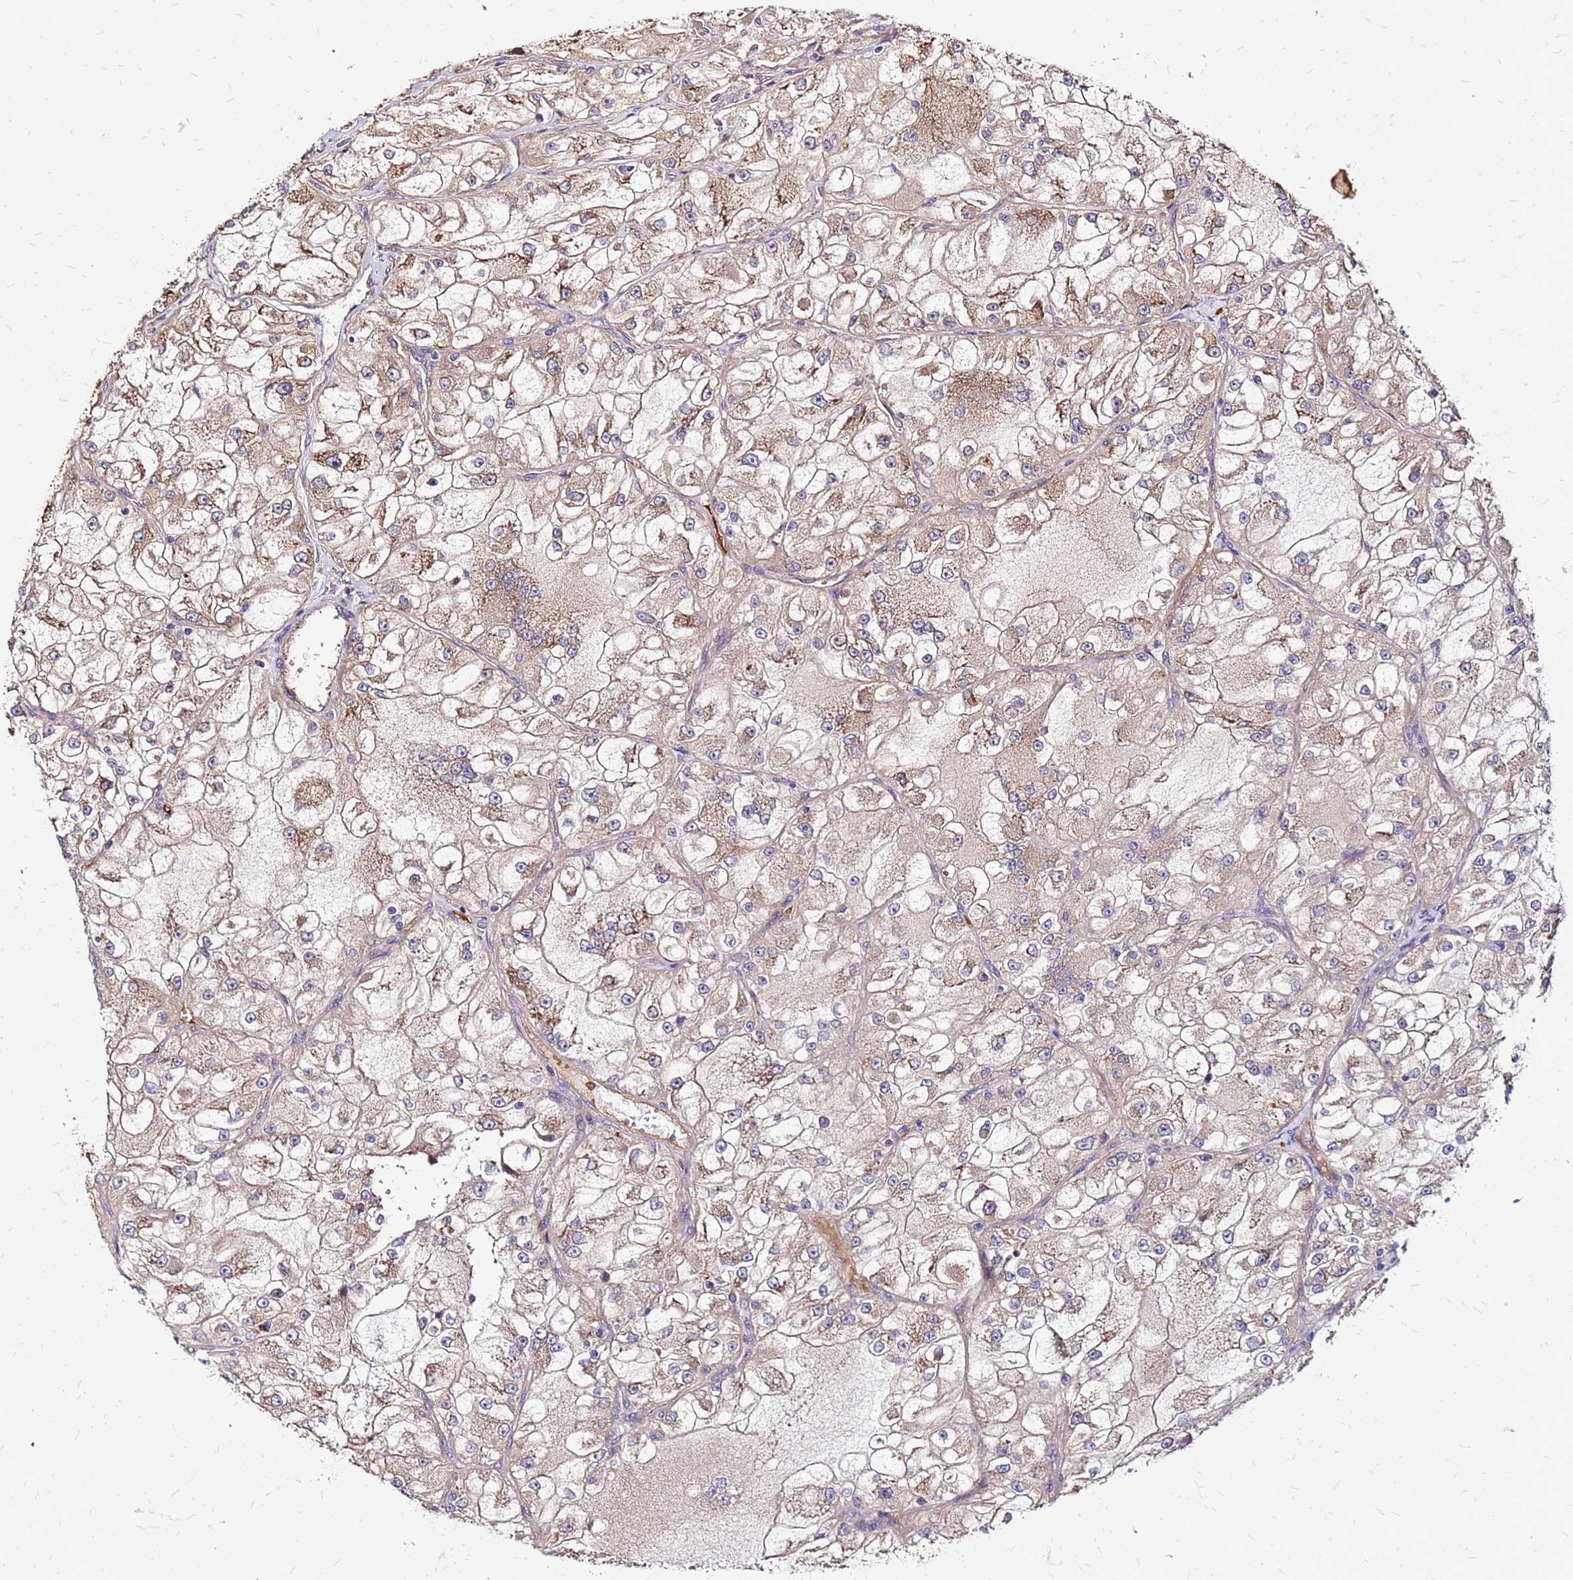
{"staining": {"intensity": "weak", "quantity": ">75%", "location": "cytoplasmic/membranous"}, "tissue": "renal cancer", "cell_type": "Tumor cells", "image_type": "cancer", "snomed": [{"axis": "morphology", "description": "Adenocarcinoma, NOS"}, {"axis": "topography", "description": "Kidney"}], "caption": "High-power microscopy captured an immunohistochemistry histopathology image of renal cancer, revealing weak cytoplasmic/membranous staining in about >75% of tumor cells.", "gene": "VMO1", "patient": {"sex": "female", "age": 72}}